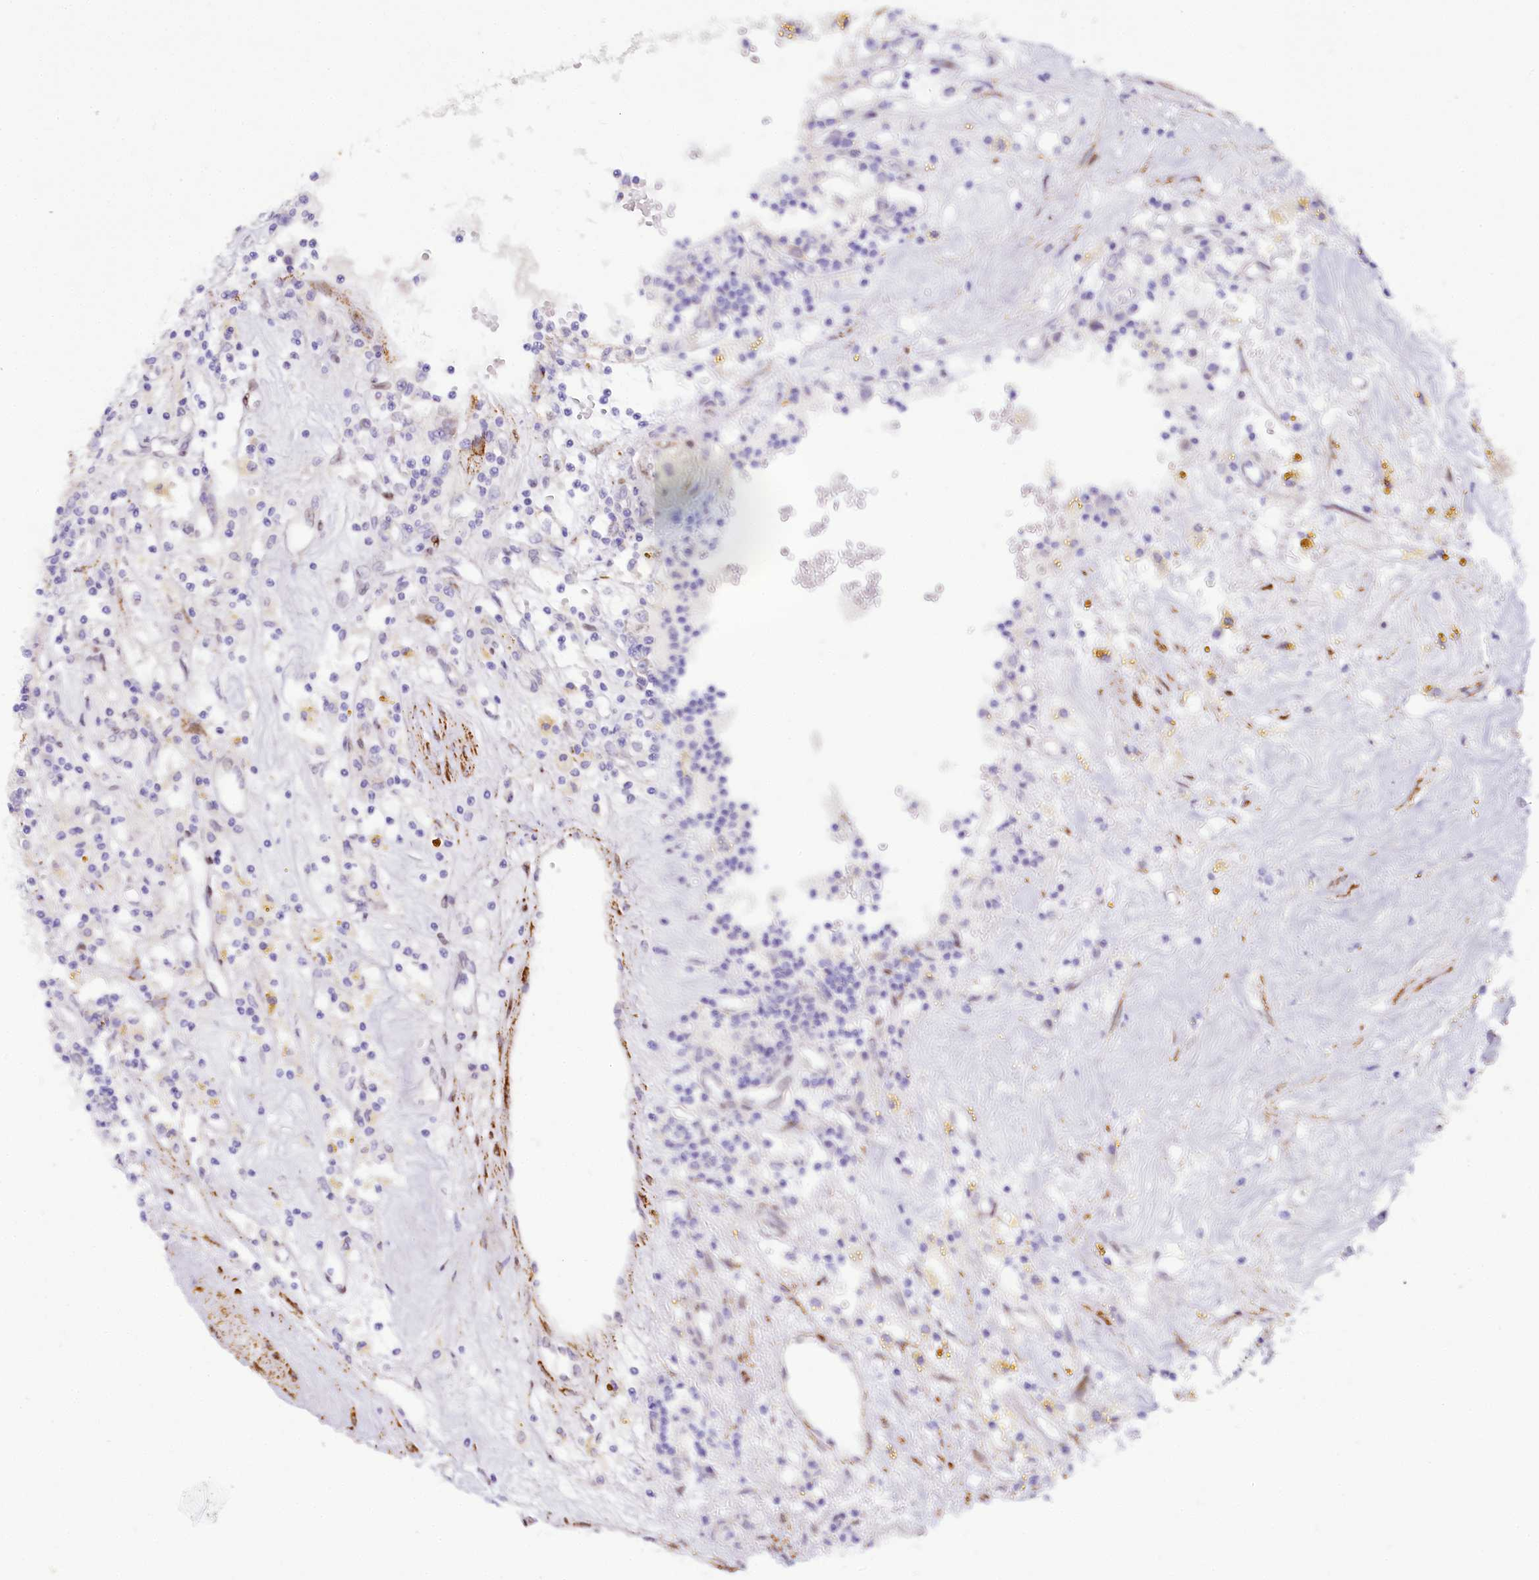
{"staining": {"intensity": "negative", "quantity": "none", "location": "none"}, "tissue": "renal cancer", "cell_type": "Tumor cells", "image_type": "cancer", "snomed": [{"axis": "morphology", "description": "Adenocarcinoma, NOS"}, {"axis": "topography", "description": "Kidney"}], "caption": "This is an immunohistochemistry (IHC) photomicrograph of human adenocarcinoma (renal). There is no expression in tumor cells.", "gene": "PPIP5K2", "patient": {"sex": "male", "age": 56}}